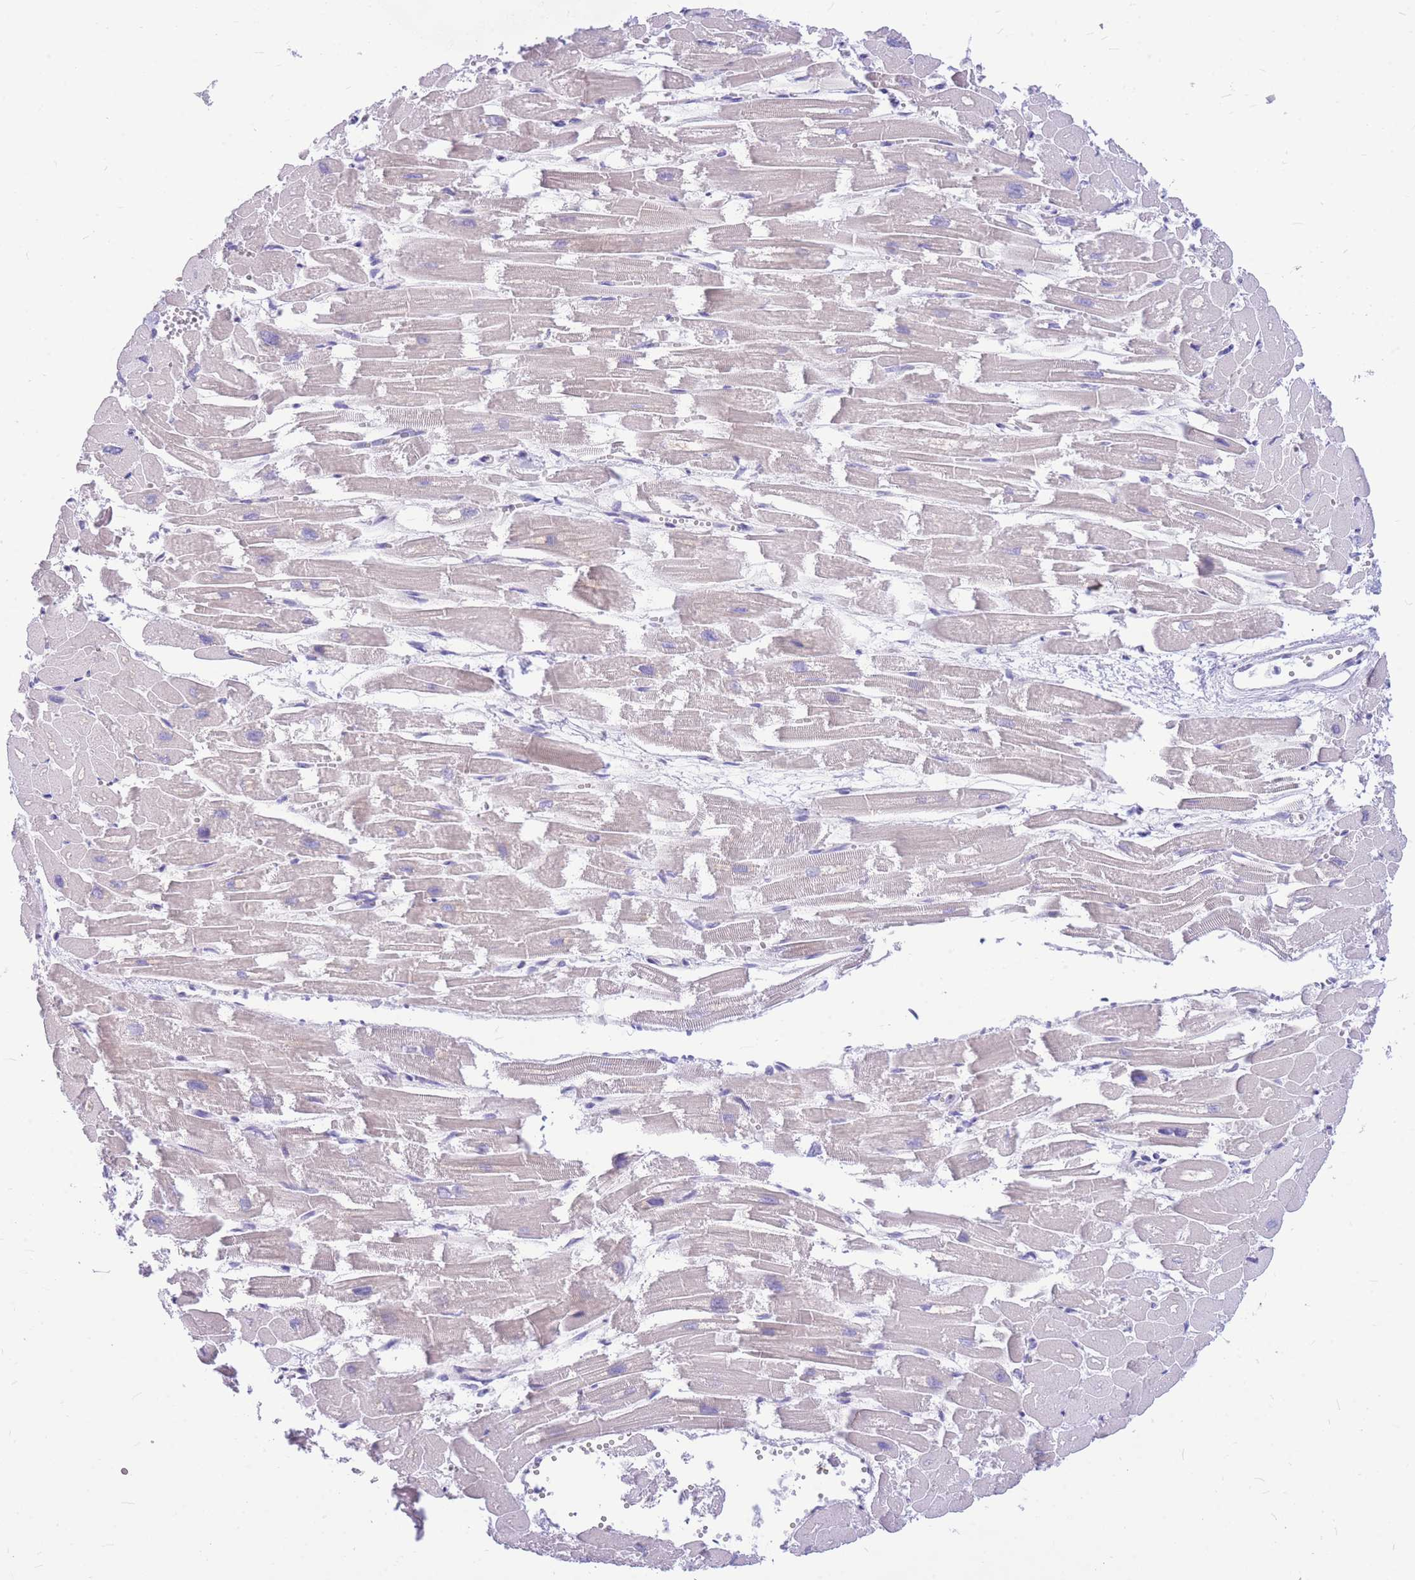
{"staining": {"intensity": "negative", "quantity": "none", "location": "none"}, "tissue": "heart muscle", "cell_type": "Cardiomyocytes", "image_type": "normal", "snomed": [{"axis": "morphology", "description": "Normal tissue, NOS"}, {"axis": "topography", "description": "Heart"}], "caption": "Immunohistochemical staining of benign human heart muscle exhibits no significant expression in cardiomyocytes.", "gene": "ZNF311", "patient": {"sex": "male", "age": 54}}